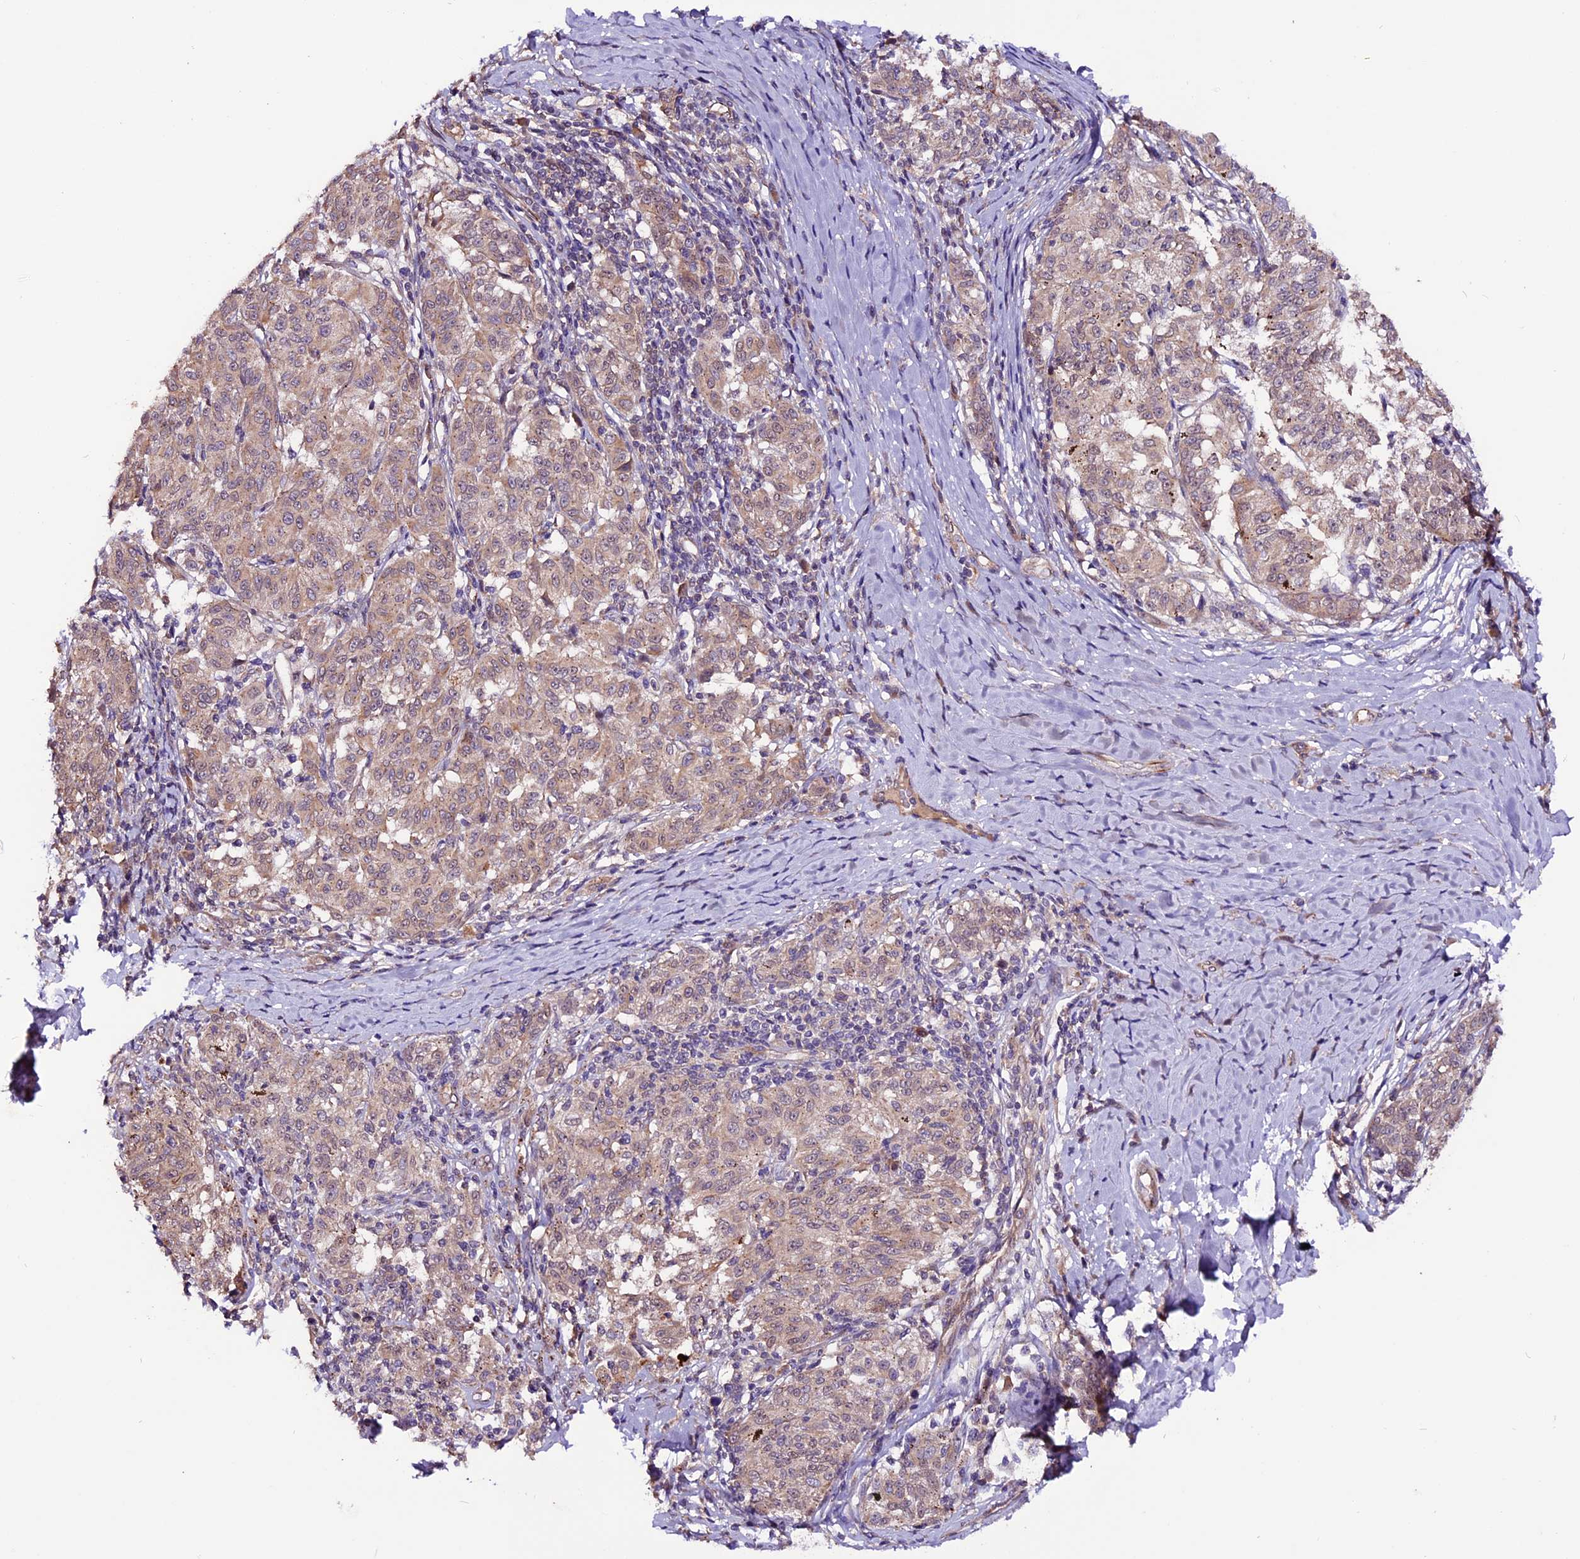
{"staining": {"intensity": "weak", "quantity": ">75%", "location": "cytoplasmic/membranous"}, "tissue": "melanoma", "cell_type": "Tumor cells", "image_type": "cancer", "snomed": [{"axis": "morphology", "description": "Malignant melanoma, NOS"}, {"axis": "topography", "description": "Skin"}], "caption": "This is a histology image of IHC staining of melanoma, which shows weak staining in the cytoplasmic/membranous of tumor cells.", "gene": "RINL", "patient": {"sex": "female", "age": 72}}